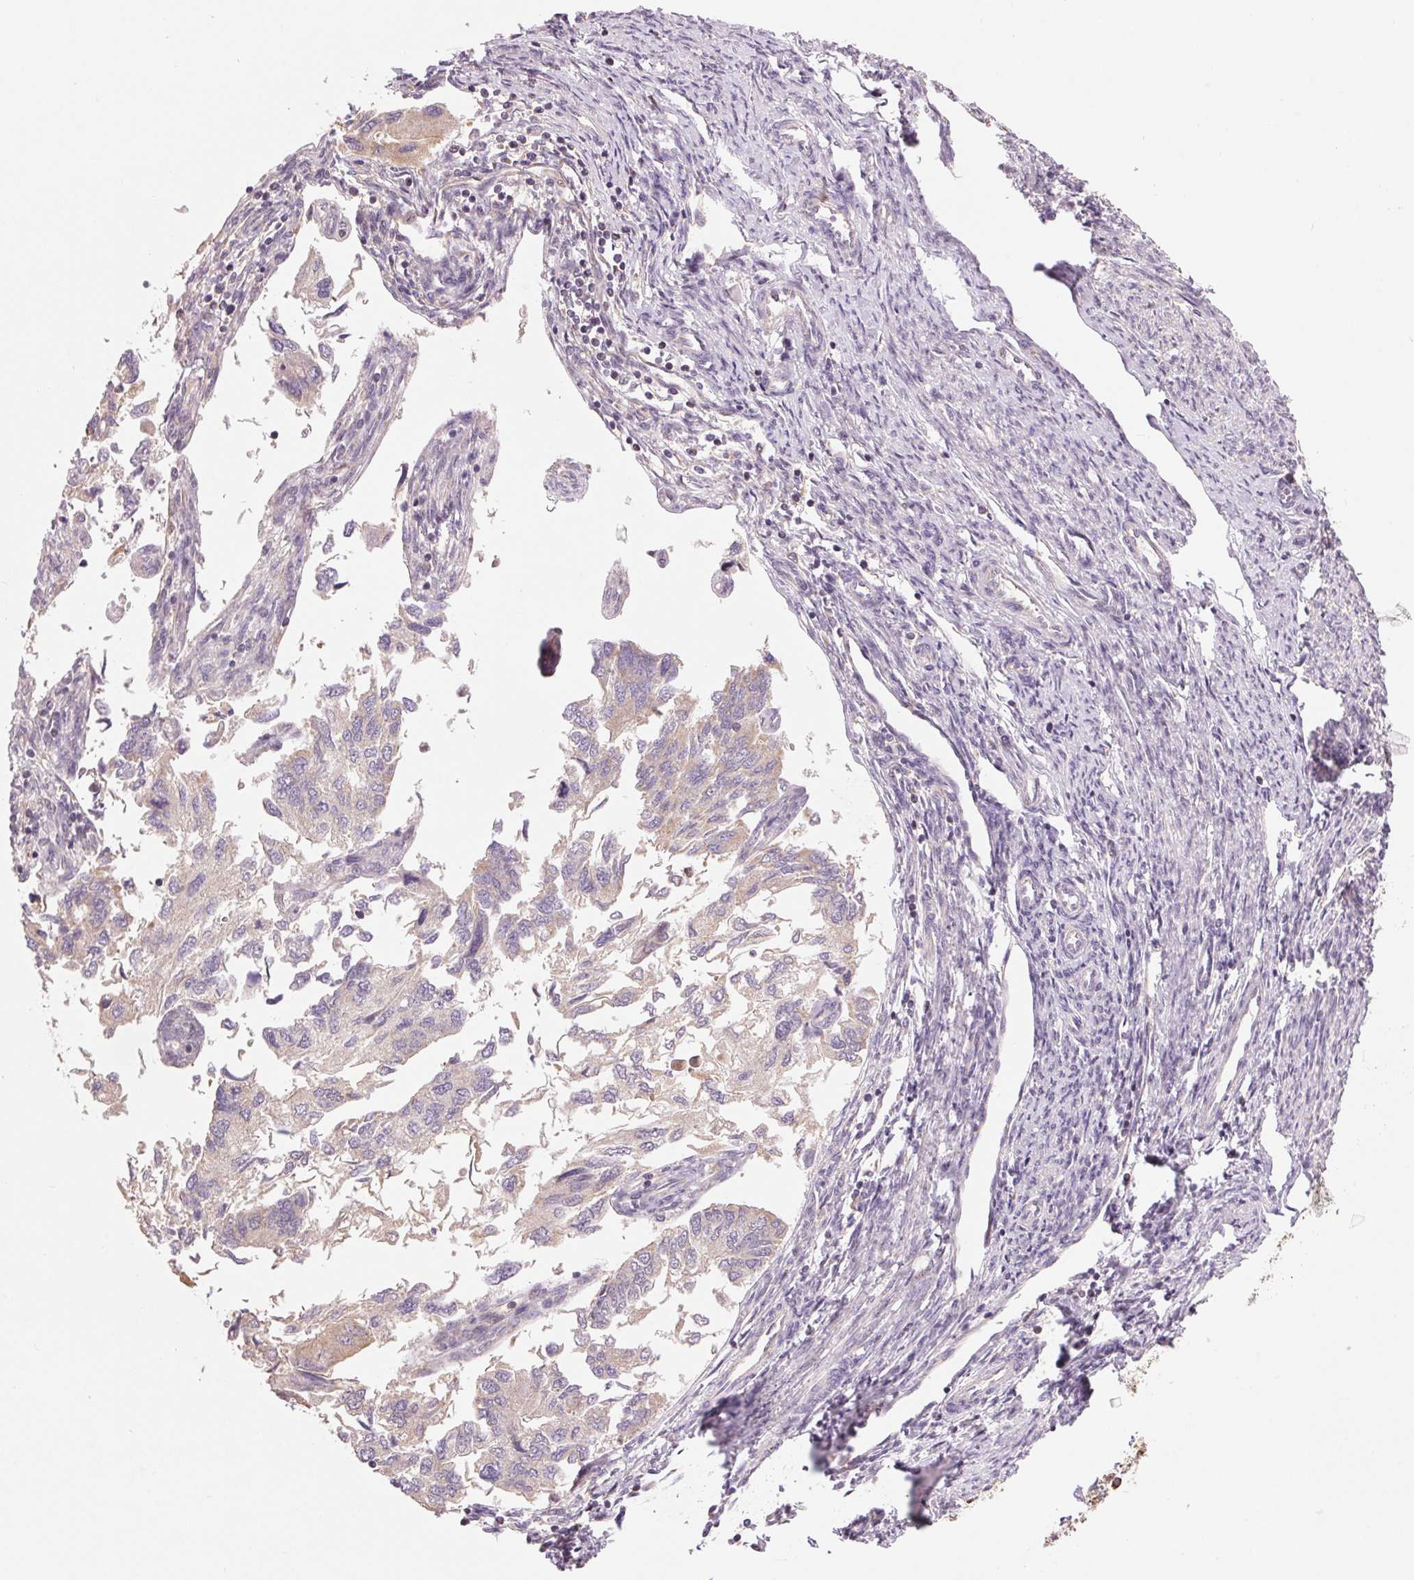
{"staining": {"intensity": "weak", "quantity": "<25%", "location": "cytoplasmic/membranous"}, "tissue": "endometrial cancer", "cell_type": "Tumor cells", "image_type": "cancer", "snomed": [{"axis": "morphology", "description": "Carcinoma, NOS"}, {"axis": "topography", "description": "Uterus"}], "caption": "Tumor cells are negative for brown protein staining in endometrial cancer. Brightfield microscopy of IHC stained with DAB (3,3'-diaminobenzidine) (brown) and hematoxylin (blue), captured at high magnification.", "gene": "DGUOK", "patient": {"sex": "female", "age": 76}}